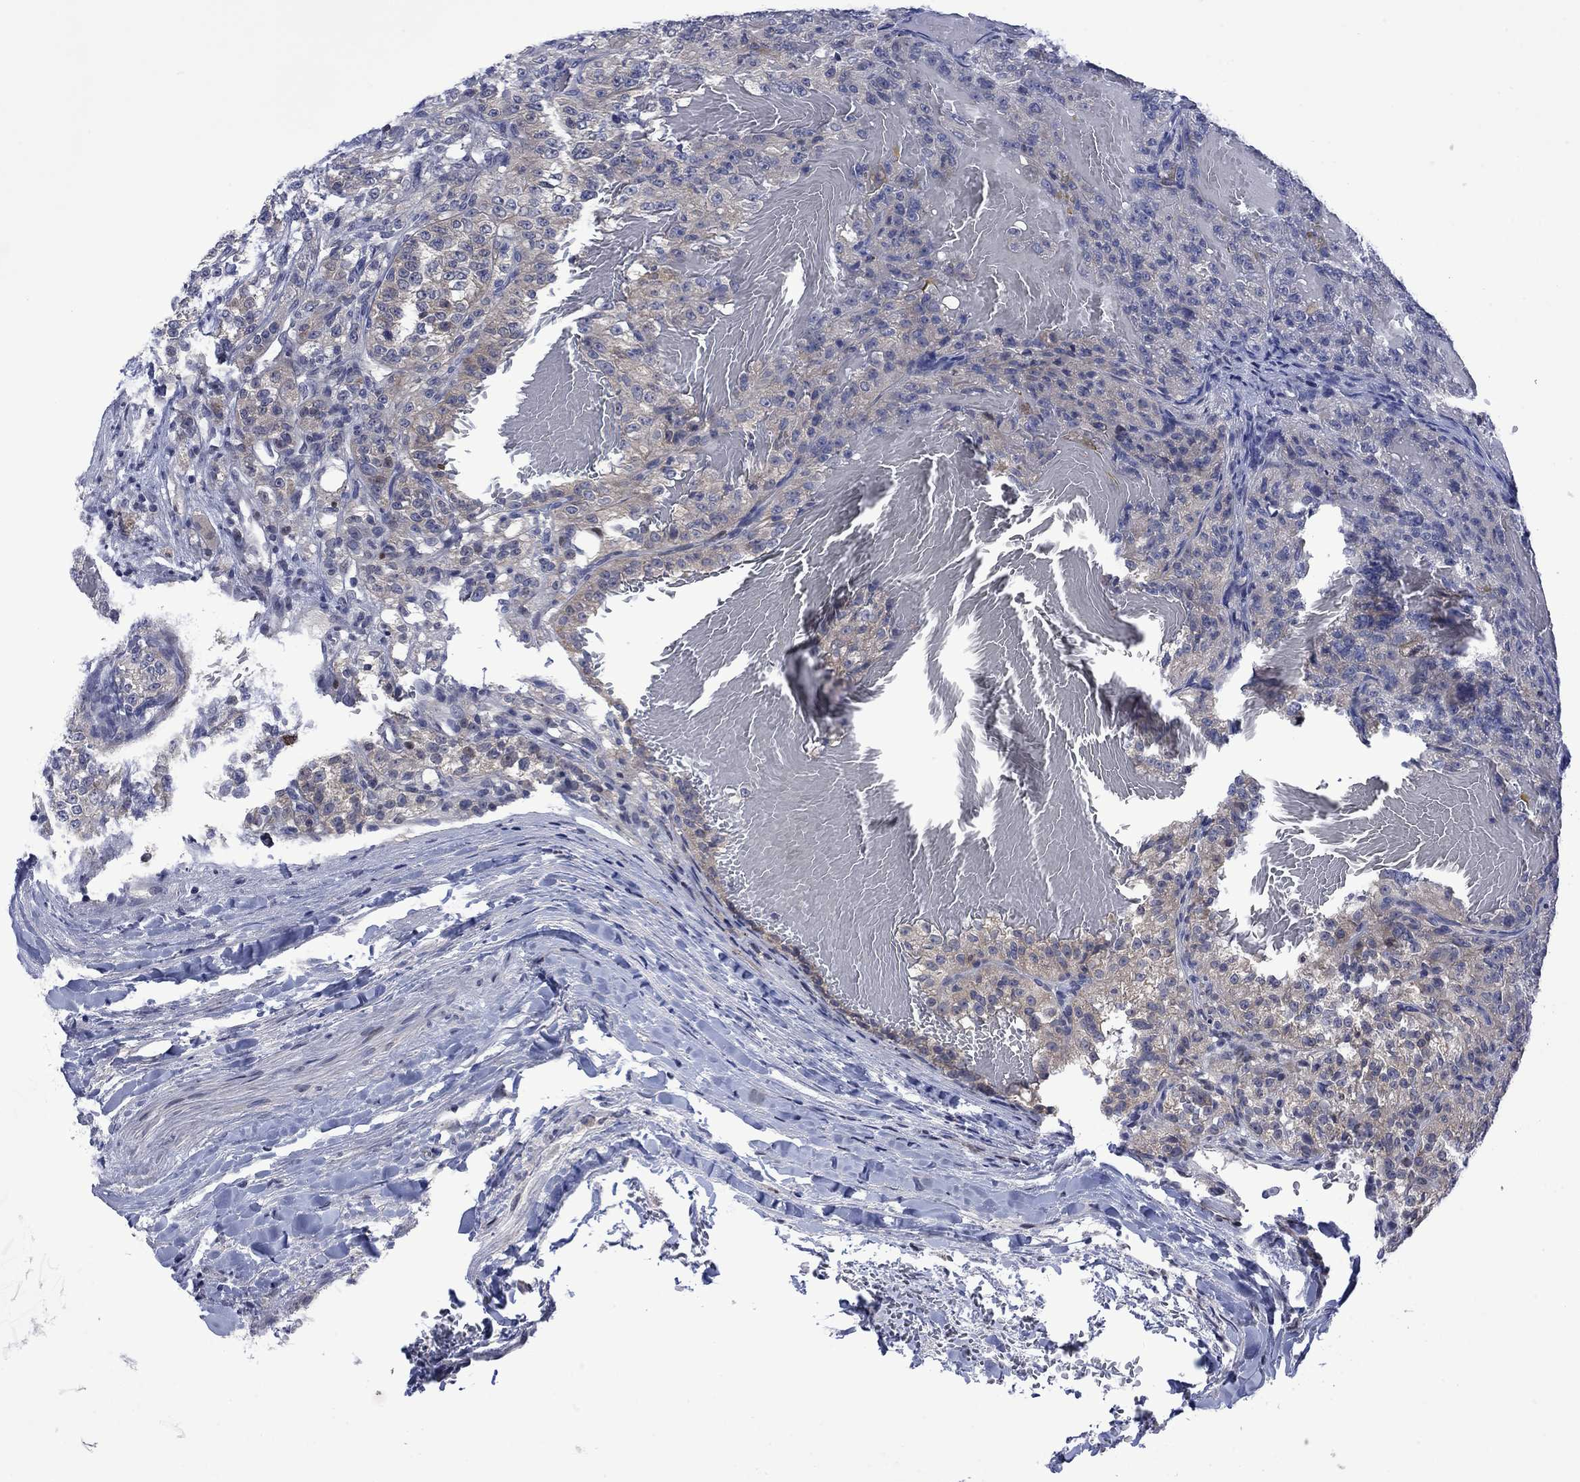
{"staining": {"intensity": "weak", "quantity": "25%-75%", "location": "cytoplasmic/membranous"}, "tissue": "renal cancer", "cell_type": "Tumor cells", "image_type": "cancer", "snomed": [{"axis": "morphology", "description": "Adenocarcinoma, NOS"}, {"axis": "topography", "description": "Kidney"}], "caption": "Renal cancer was stained to show a protein in brown. There is low levels of weak cytoplasmic/membranous expression in about 25%-75% of tumor cells.", "gene": "AGL", "patient": {"sex": "female", "age": 63}}